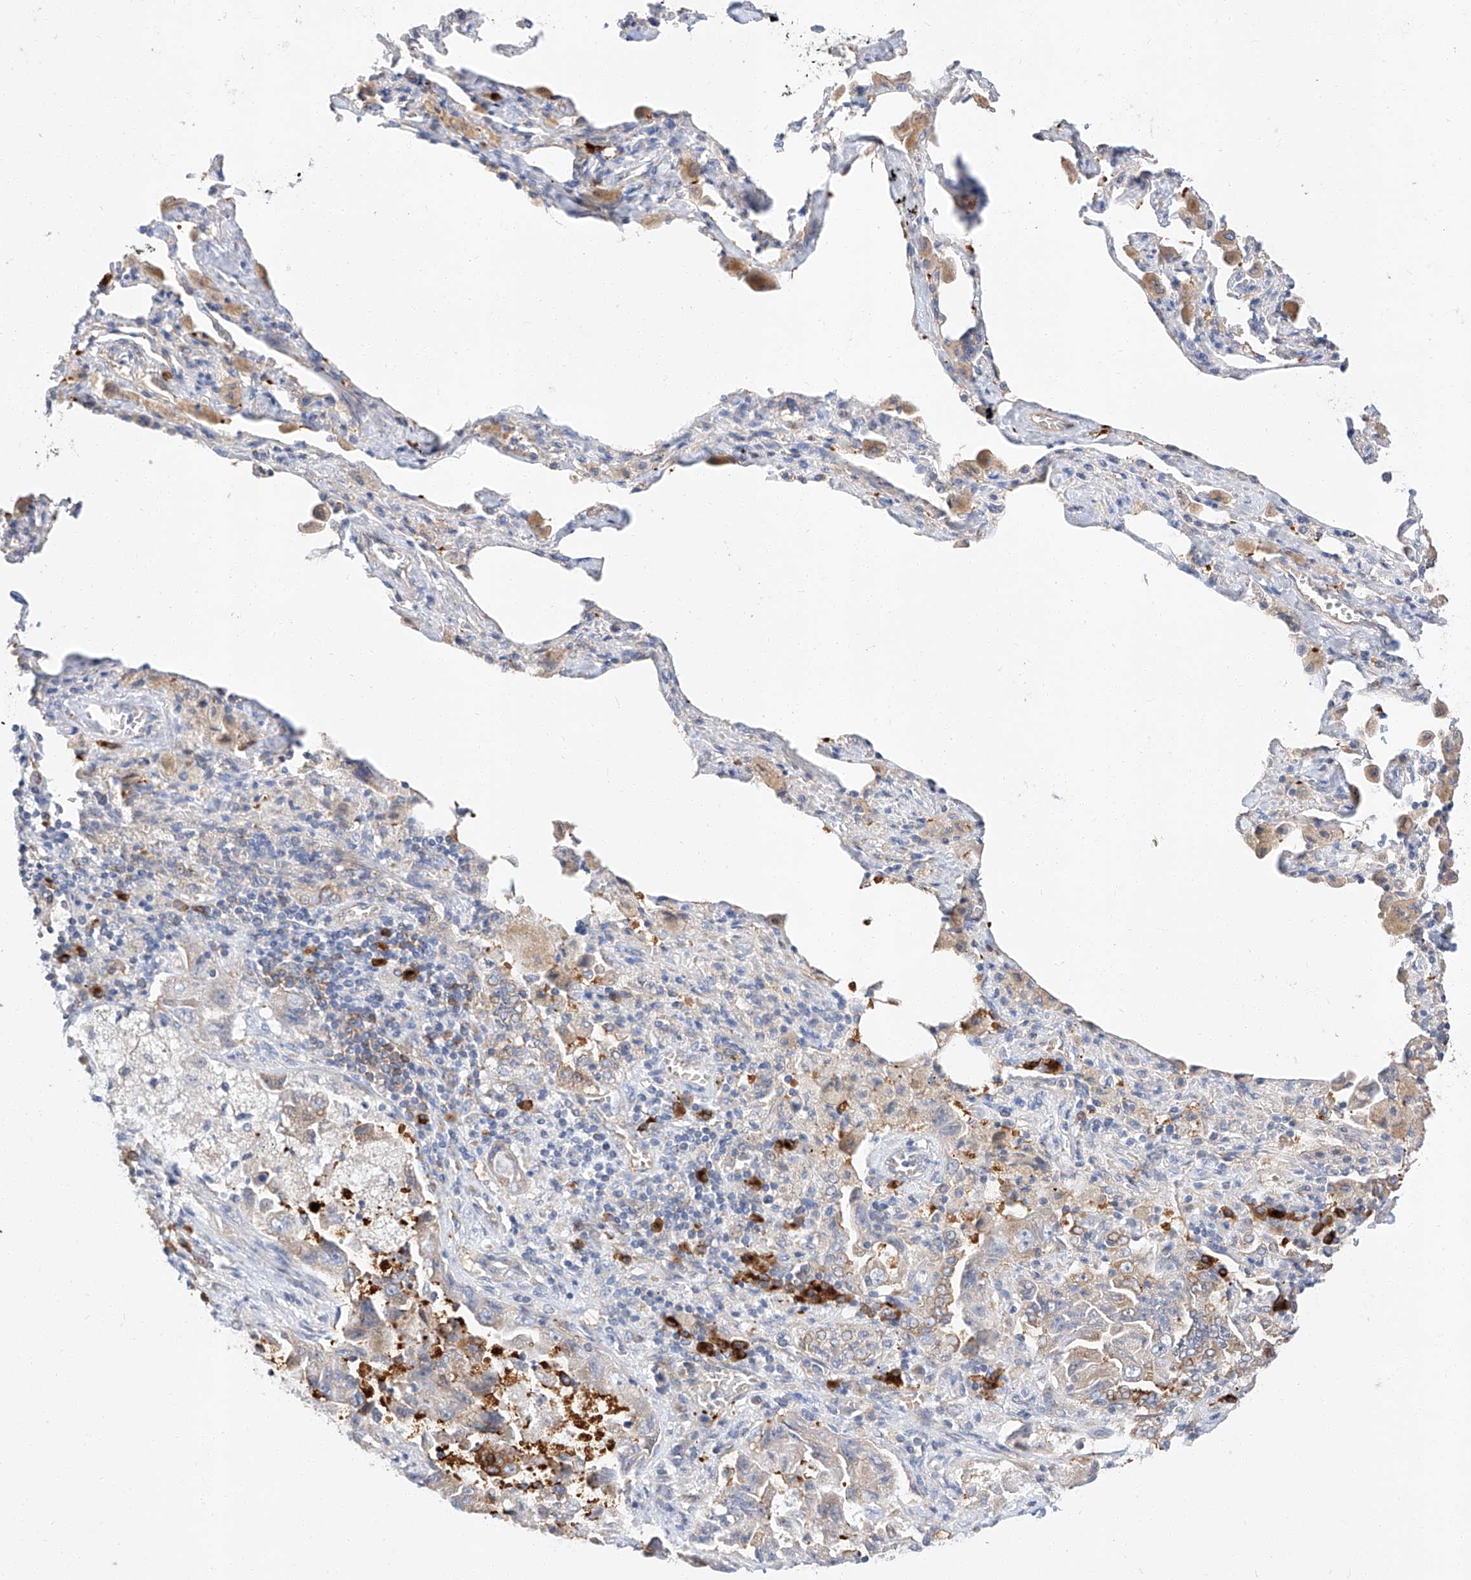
{"staining": {"intensity": "moderate", "quantity": "25%-75%", "location": "cytoplasmic/membranous"}, "tissue": "lung cancer", "cell_type": "Tumor cells", "image_type": "cancer", "snomed": [{"axis": "morphology", "description": "Adenocarcinoma, NOS"}, {"axis": "topography", "description": "Lung"}], "caption": "High-magnification brightfield microscopy of adenocarcinoma (lung) stained with DAB (brown) and counterstained with hematoxylin (blue). tumor cells exhibit moderate cytoplasmic/membranous staining is seen in approximately25%-75% of cells.", "gene": "GLMN", "patient": {"sex": "female", "age": 51}}